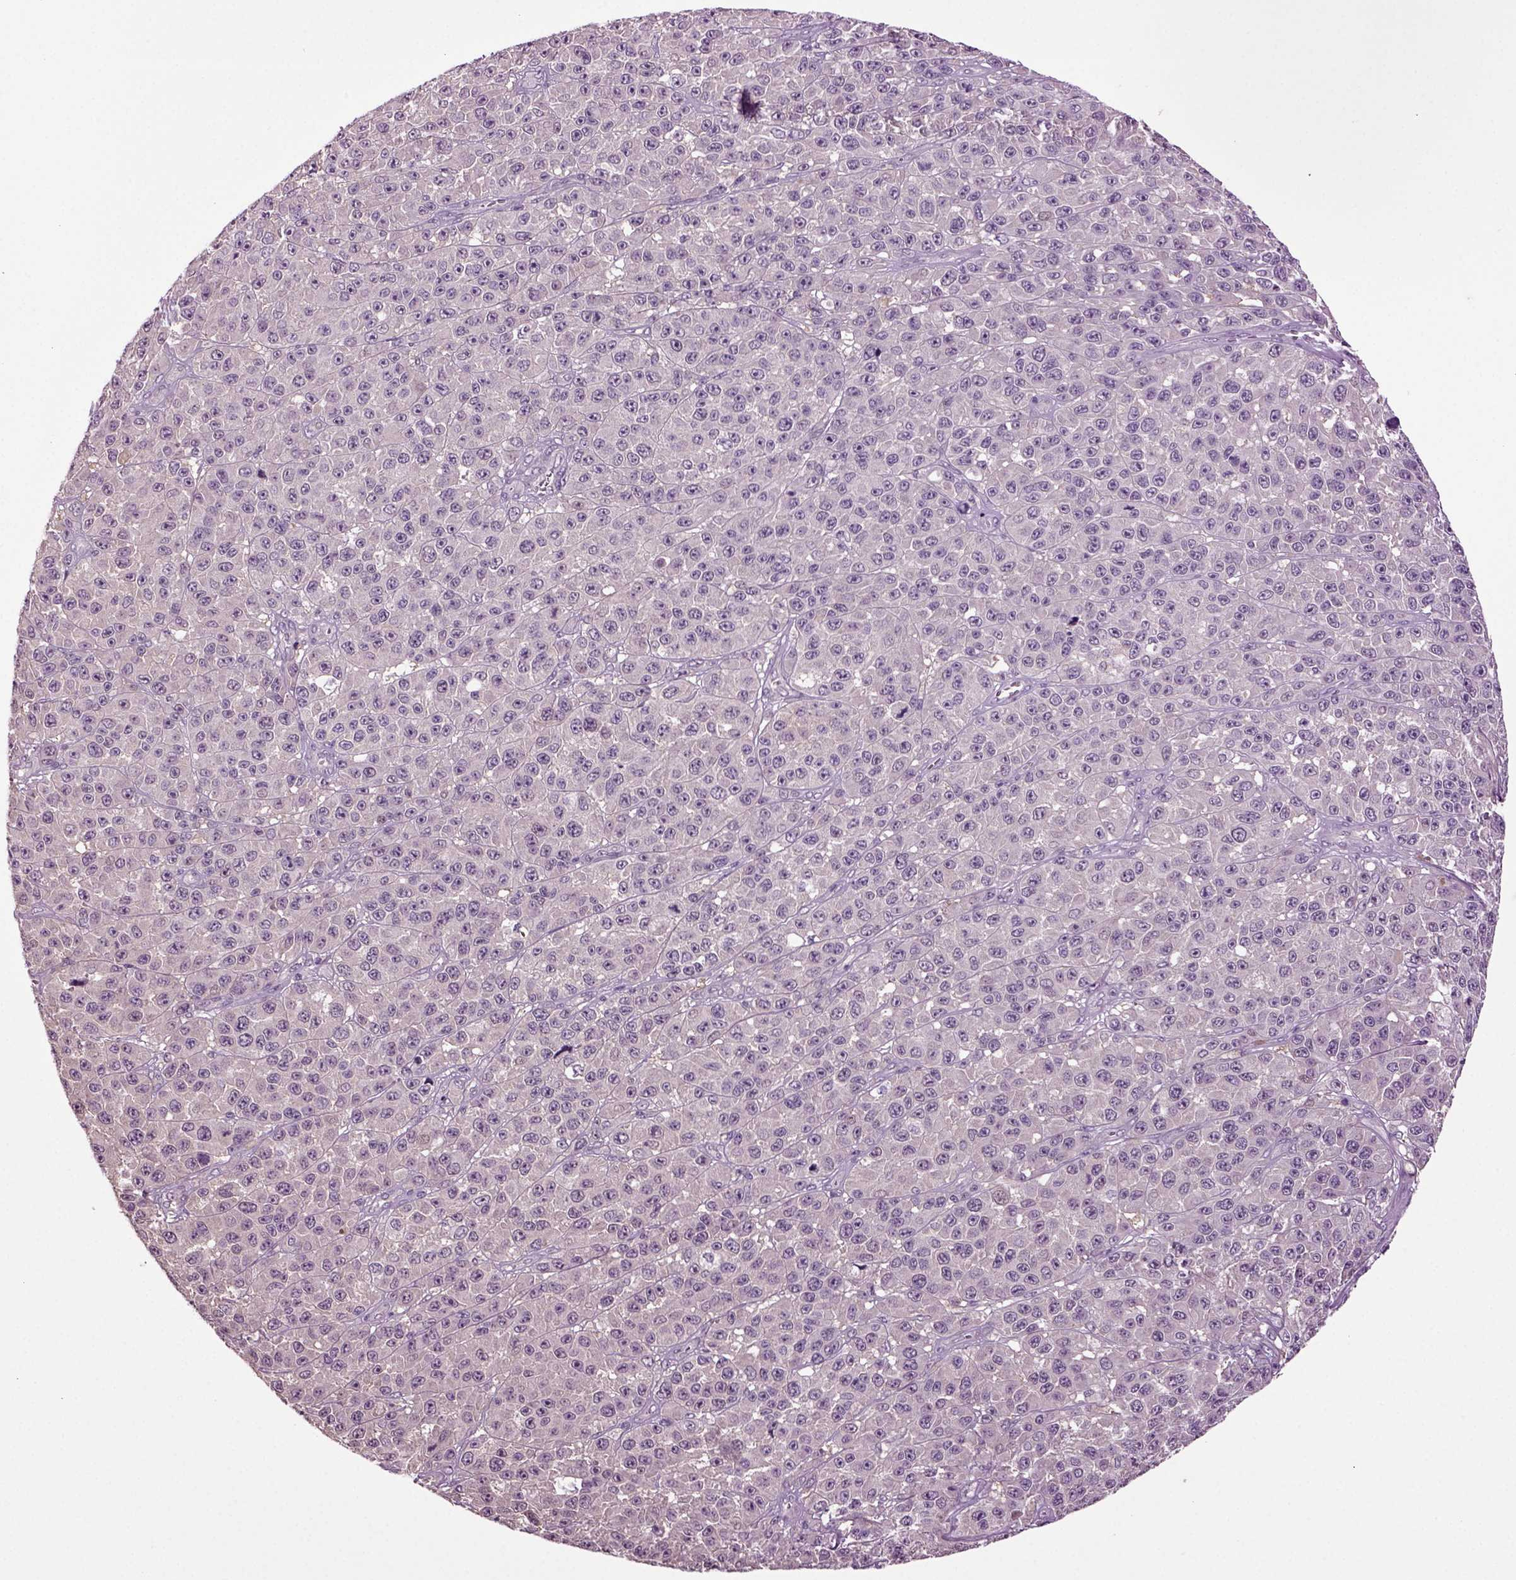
{"staining": {"intensity": "negative", "quantity": "none", "location": "none"}, "tissue": "melanoma", "cell_type": "Tumor cells", "image_type": "cancer", "snomed": [{"axis": "morphology", "description": "Malignant melanoma, NOS"}, {"axis": "topography", "description": "Skin"}], "caption": "This is an immunohistochemistry micrograph of melanoma. There is no positivity in tumor cells.", "gene": "PLCH2", "patient": {"sex": "female", "age": 58}}